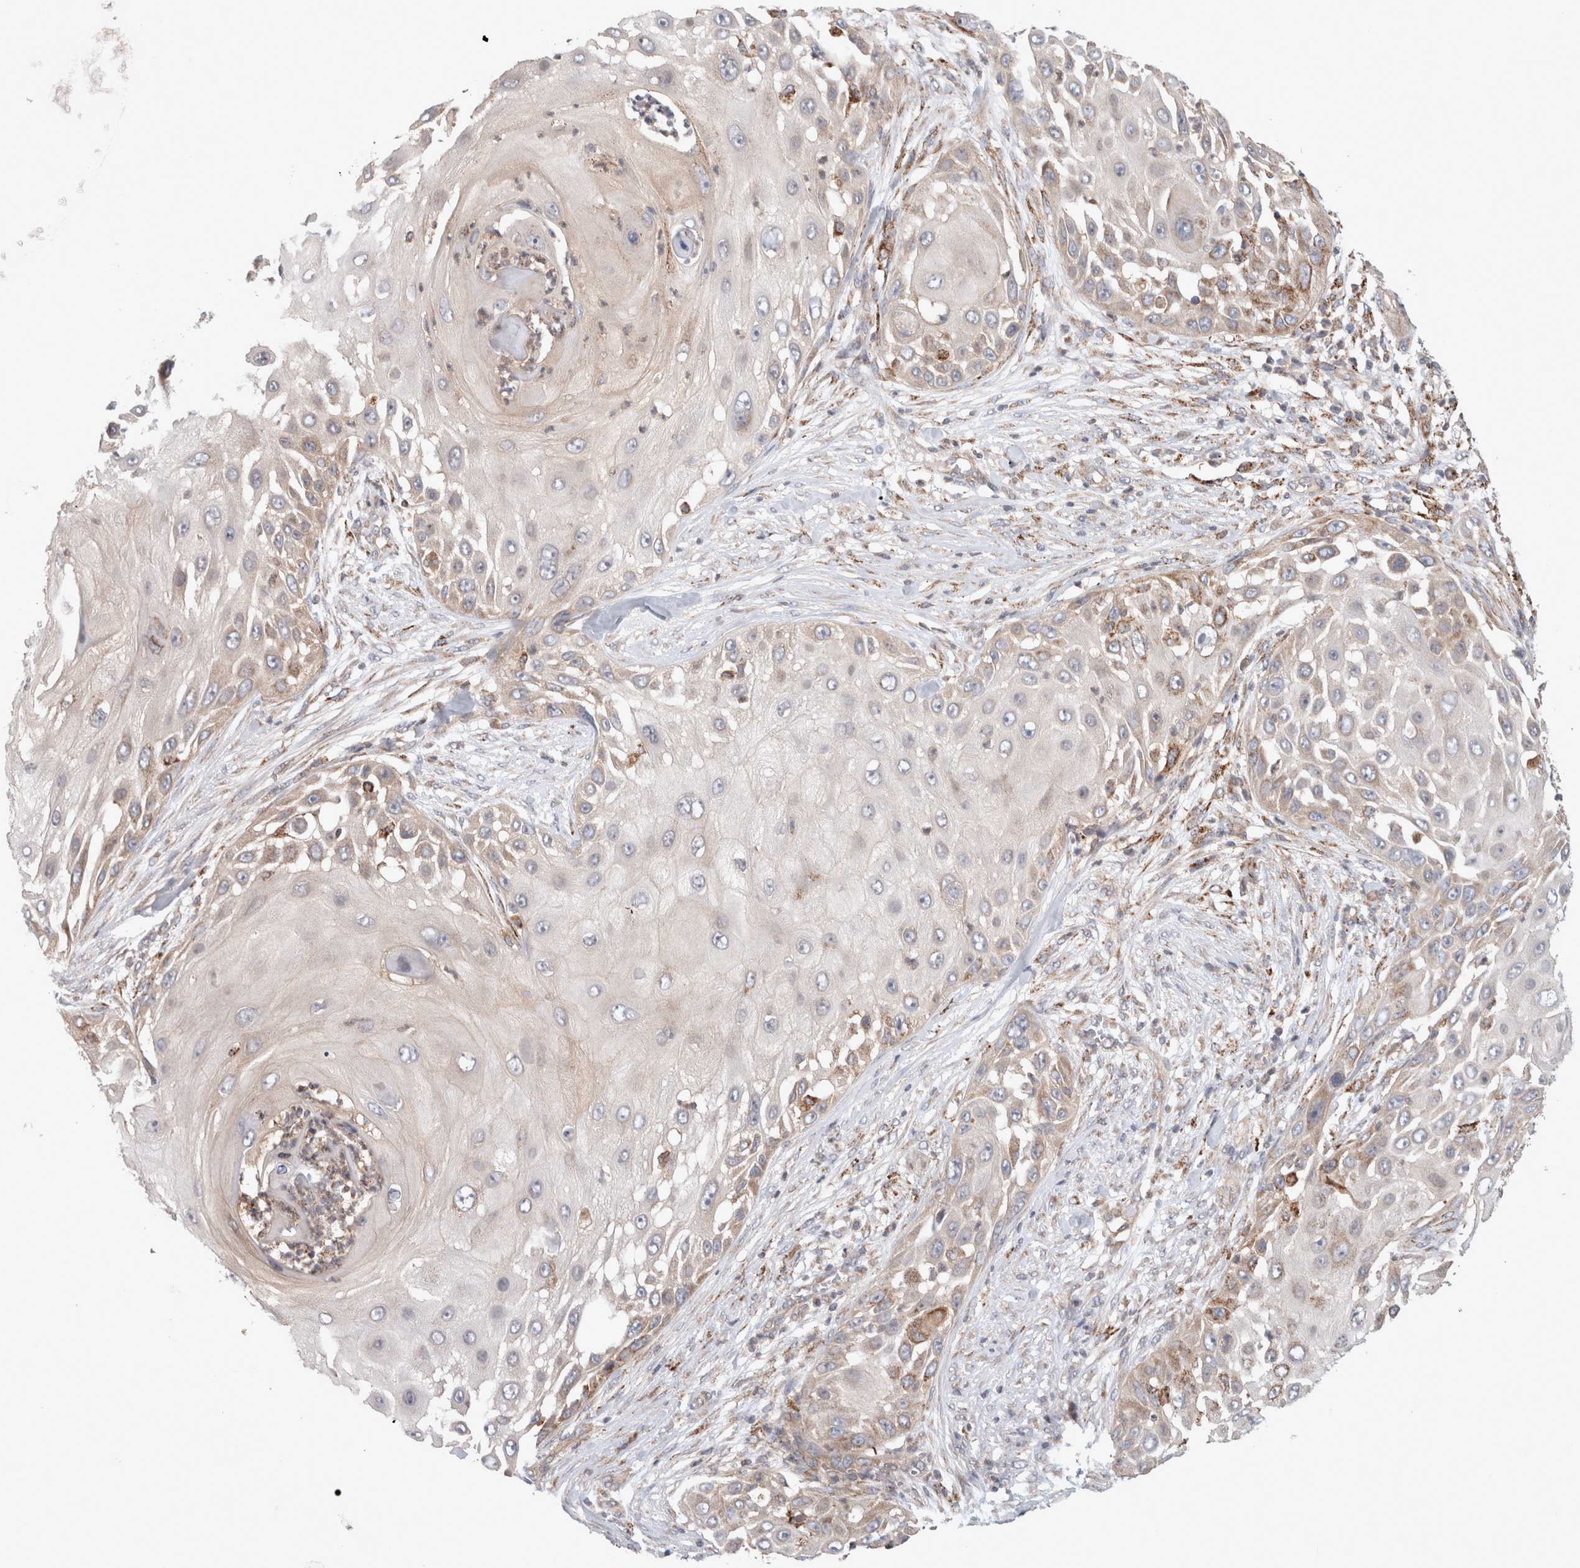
{"staining": {"intensity": "weak", "quantity": "<25%", "location": "cytoplasmic/membranous"}, "tissue": "skin cancer", "cell_type": "Tumor cells", "image_type": "cancer", "snomed": [{"axis": "morphology", "description": "Squamous cell carcinoma, NOS"}, {"axis": "topography", "description": "Skin"}], "caption": "This is an immunohistochemistry (IHC) histopathology image of skin squamous cell carcinoma. There is no positivity in tumor cells.", "gene": "HROB", "patient": {"sex": "female", "age": 44}}